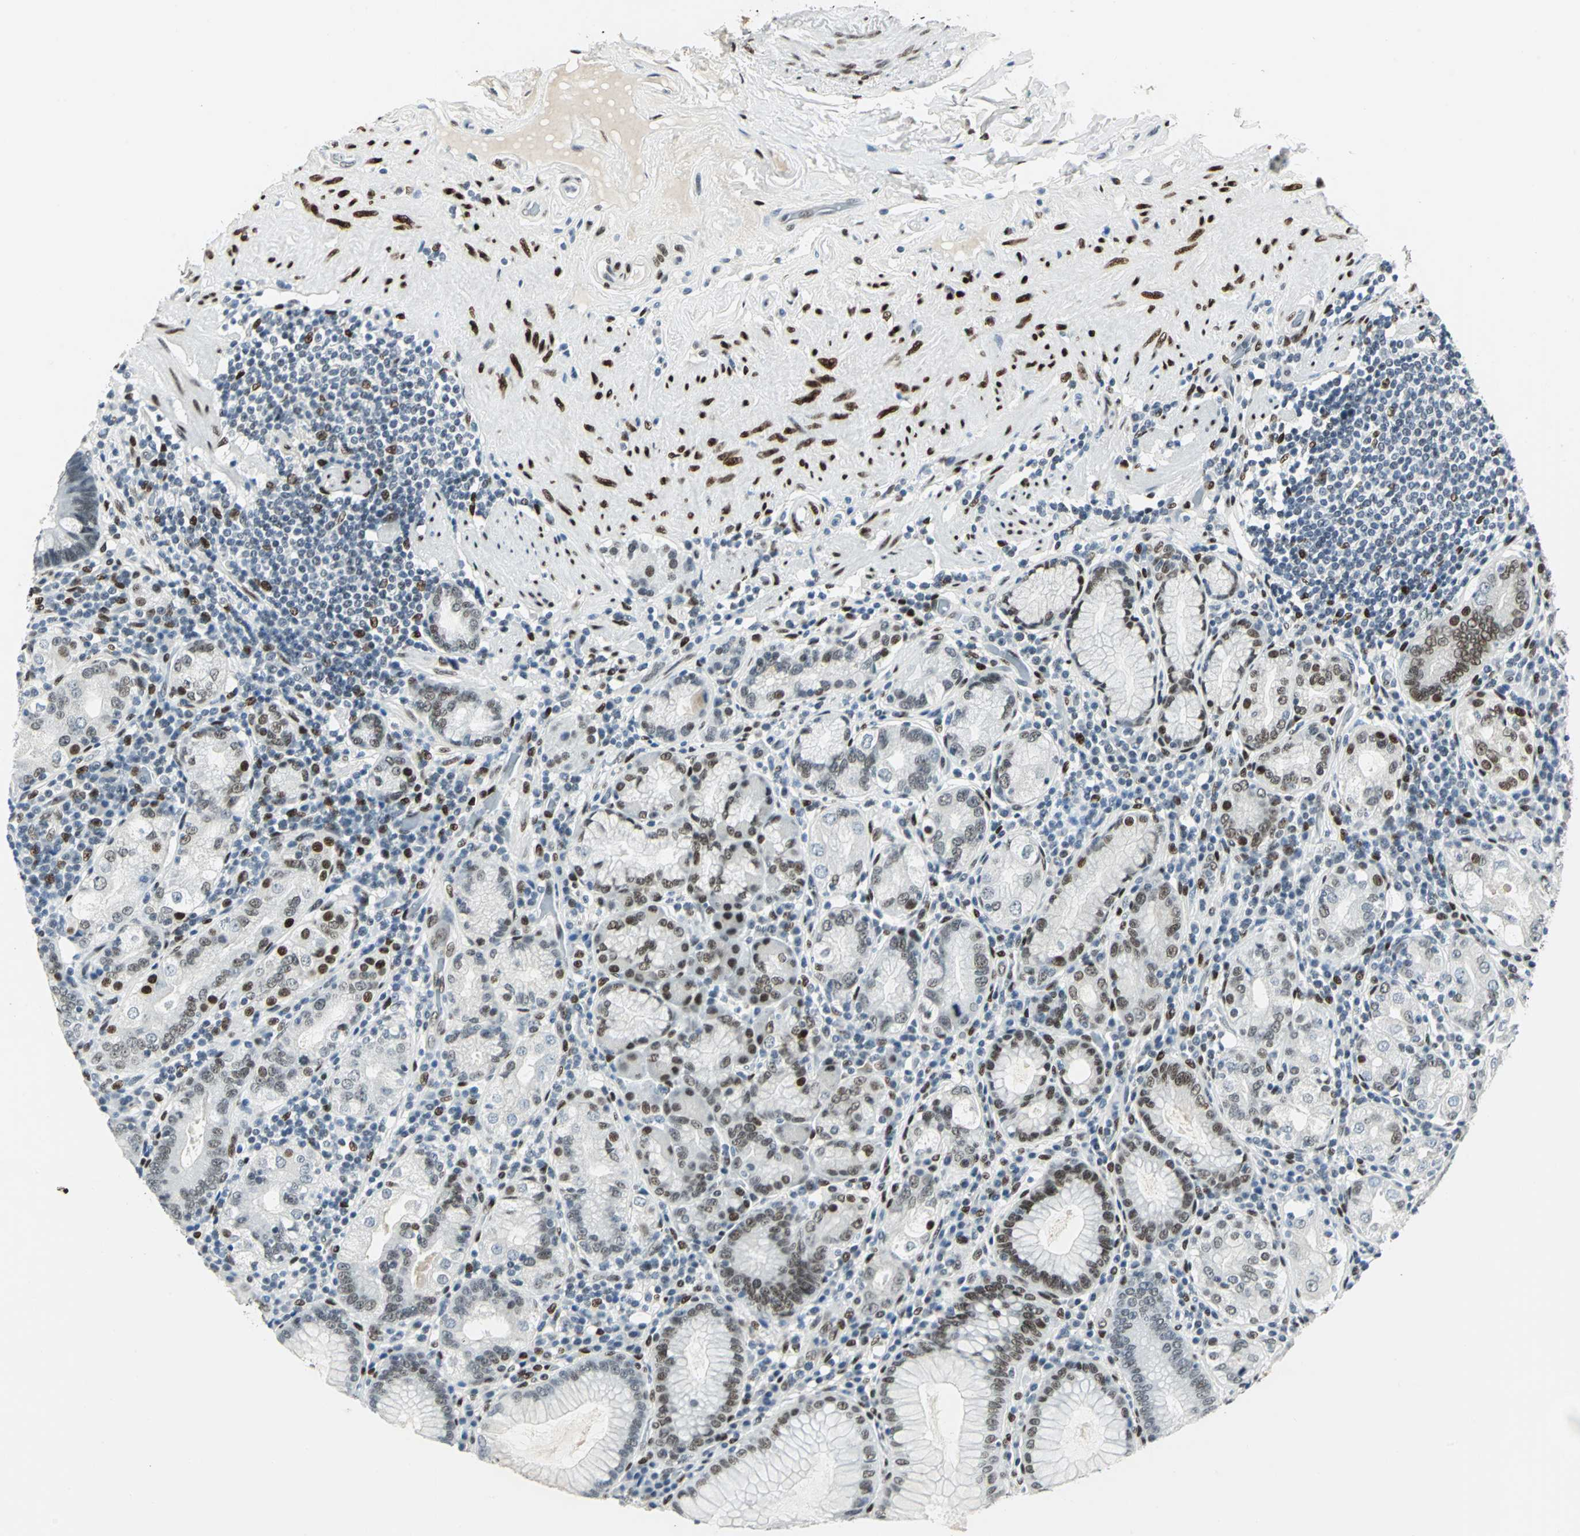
{"staining": {"intensity": "moderate", "quantity": "25%-75%", "location": "nuclear"}, "tissue": "stomach", "cell_type": "Glandular cells", "image_type": "normal", "snomed": [{"axis": "morphology", "description": "Normal tissue, NOS"}, {"axis": "topography", "description": "Stomach, lower"}], "caption": "DAB immunohistochemical staining of unremarkable stomach demonstrates moderate nuclear protein positivity in about 25%-75% of glandular cells. The staining was performed using DAB, with brown indicating positive protein expression. Nuclei are stained blue with hematoxylin.", "gene": "MEIS2", "patient": {"sex": "female", "age": 76}}